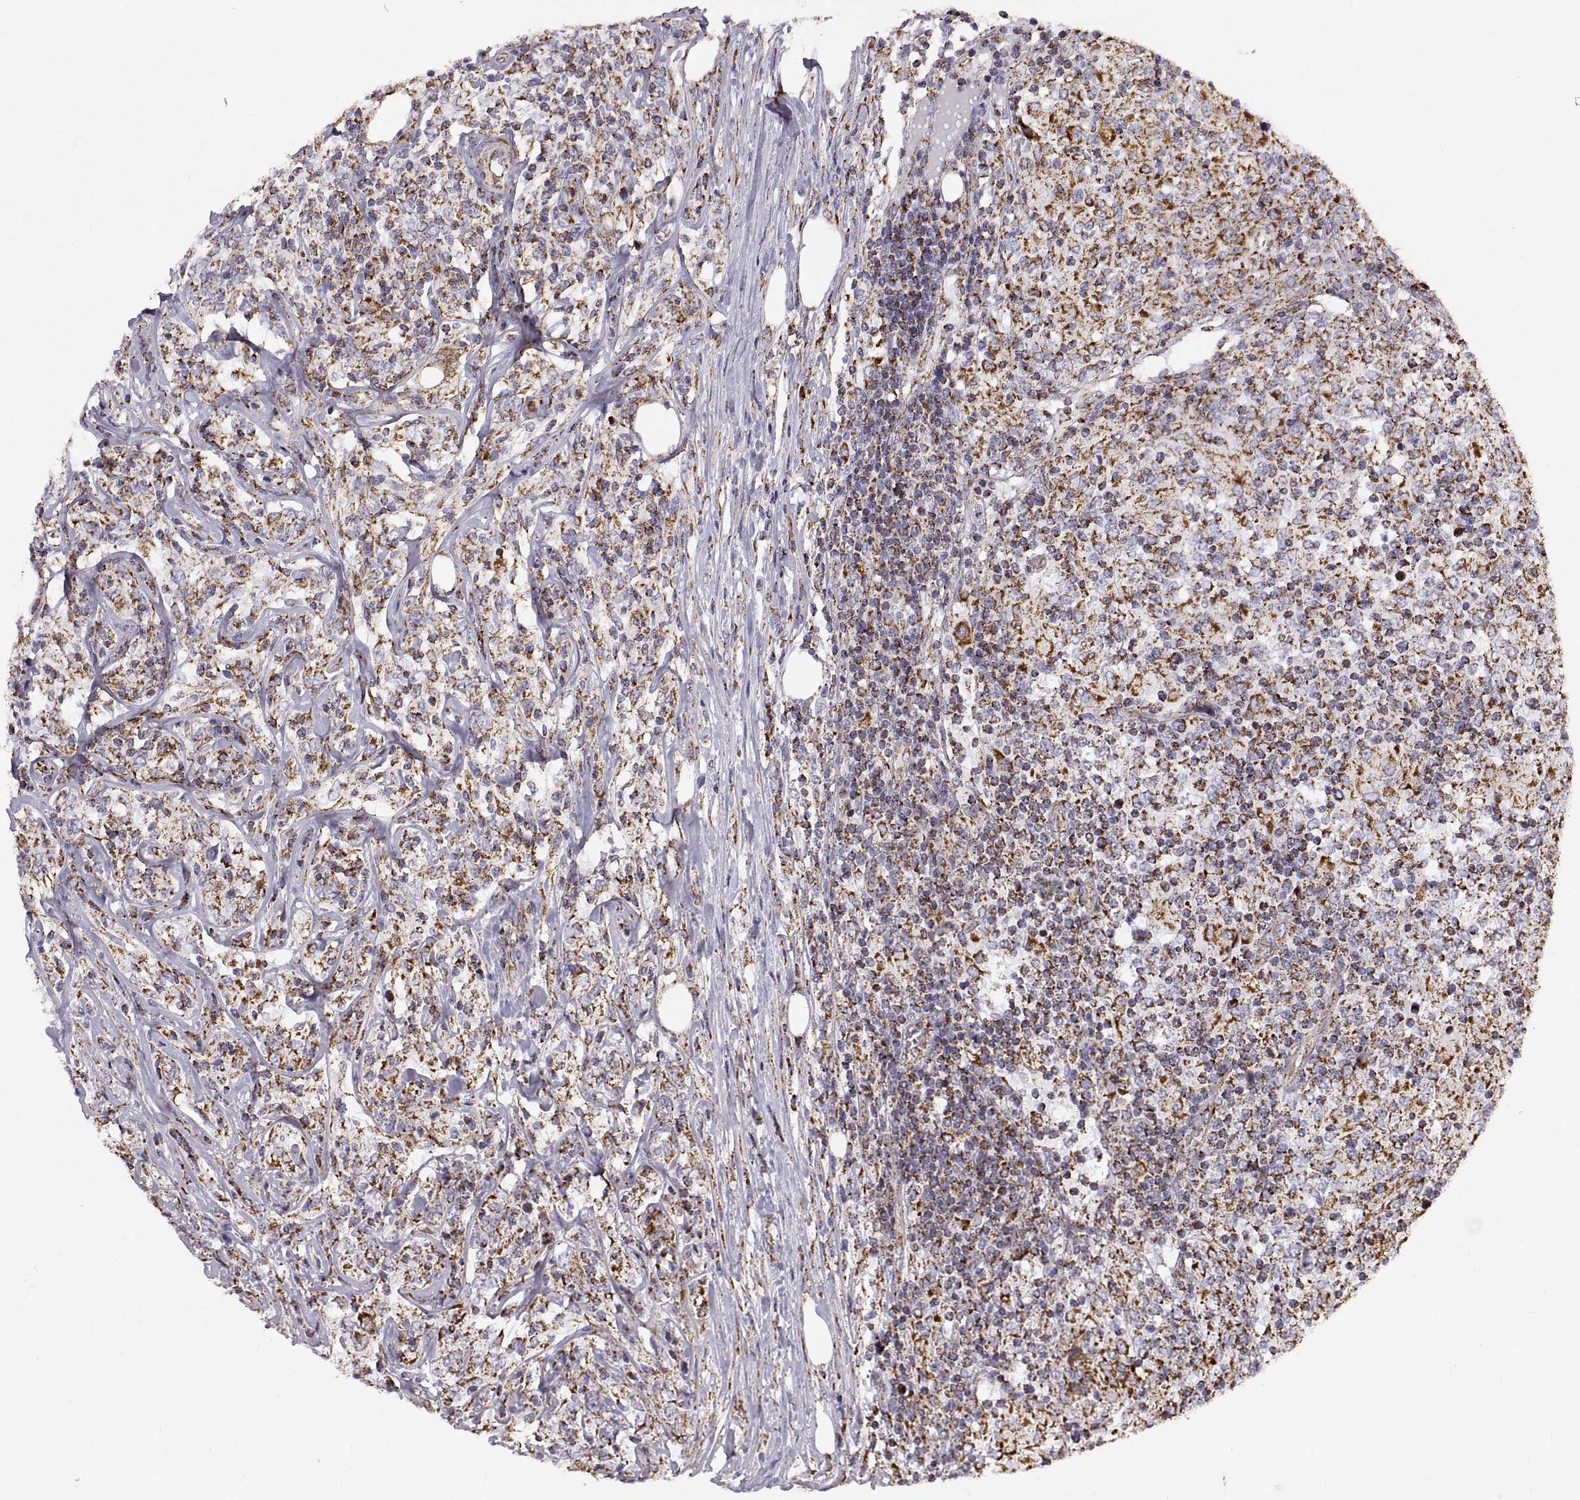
{"staining": {"intensity": "strong", "quantity": ">75%", "location": "cytoplasmic/membranous"}, "tissue": "lymphoma", "cell_type": "Tumor cells", "image_type": "cancer", "snomed": [{"axis": "morphology", "description": "Malignant lymphoma, non-Hodgkin's type, High grade"}, {"axis": "topography", "description": "Lymph node"}], "caption": "Protein expression analysis of human high-grade malignant lymphoma, non-Hodgkin's type reveals strong cytoplasmic/membranous staining in approximately >75% of tumor cells.", "gene": "ARSD", "patient": {"sex": "female", "age": 84}}